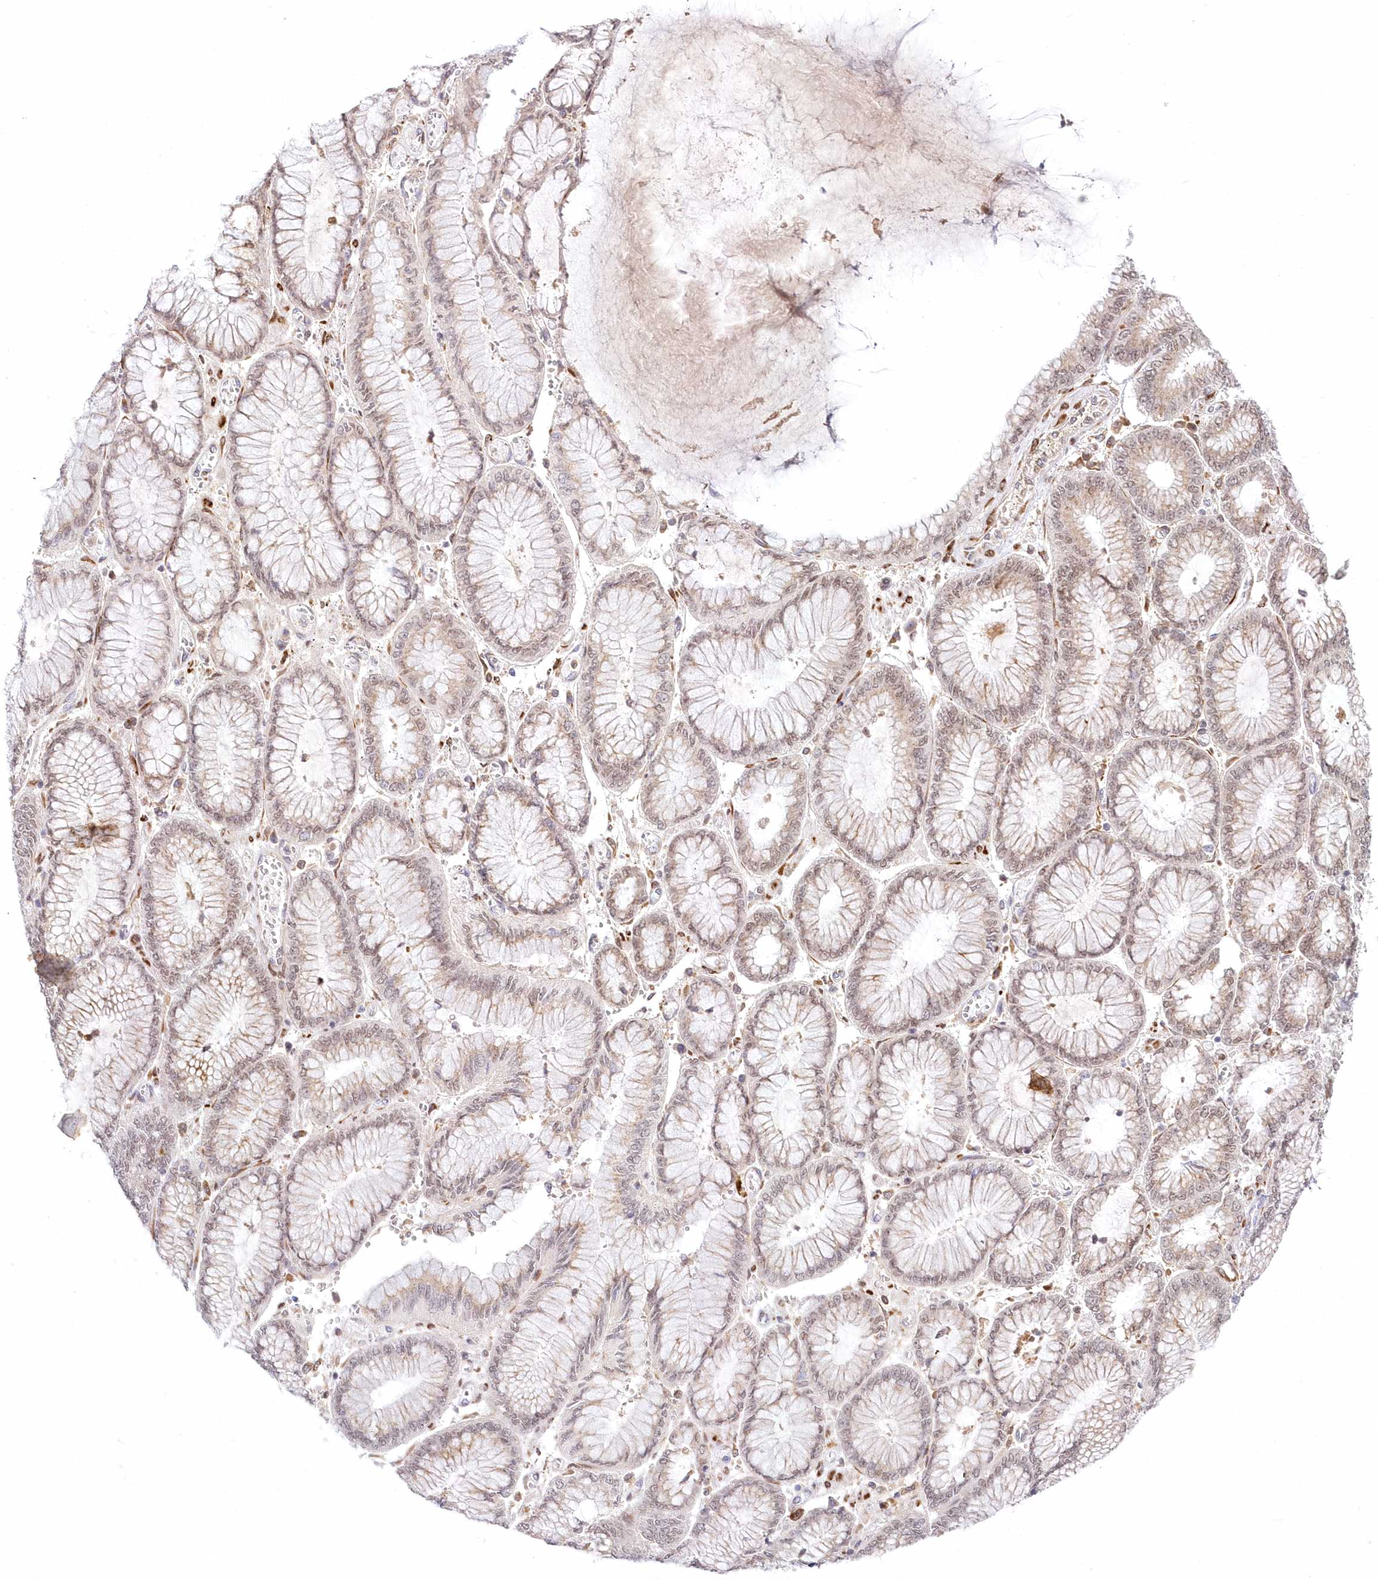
{"staining": {"intensity": "negative", "quantity": "none", "location": "none"}, "tissue": "stomach cancer", "cell_type": "Tumor cells", "image_type": "cancer", "snomed": [{"axis": "morphology", "description": "Adenocarcinoma, NOS"}, {"axis": "topography", "description": "Stomach"}], "caption": "High magnification brightfield microscopy of stomach cancer (adenocarcinoma) stained with DAB (3,3'-diaminobenzidine) (brown) and counterstained with hematoxylin (blue): tumor cells show no significant staining.", "gene": "LDB1", "patient": {"sex": "male", "age": 76}}